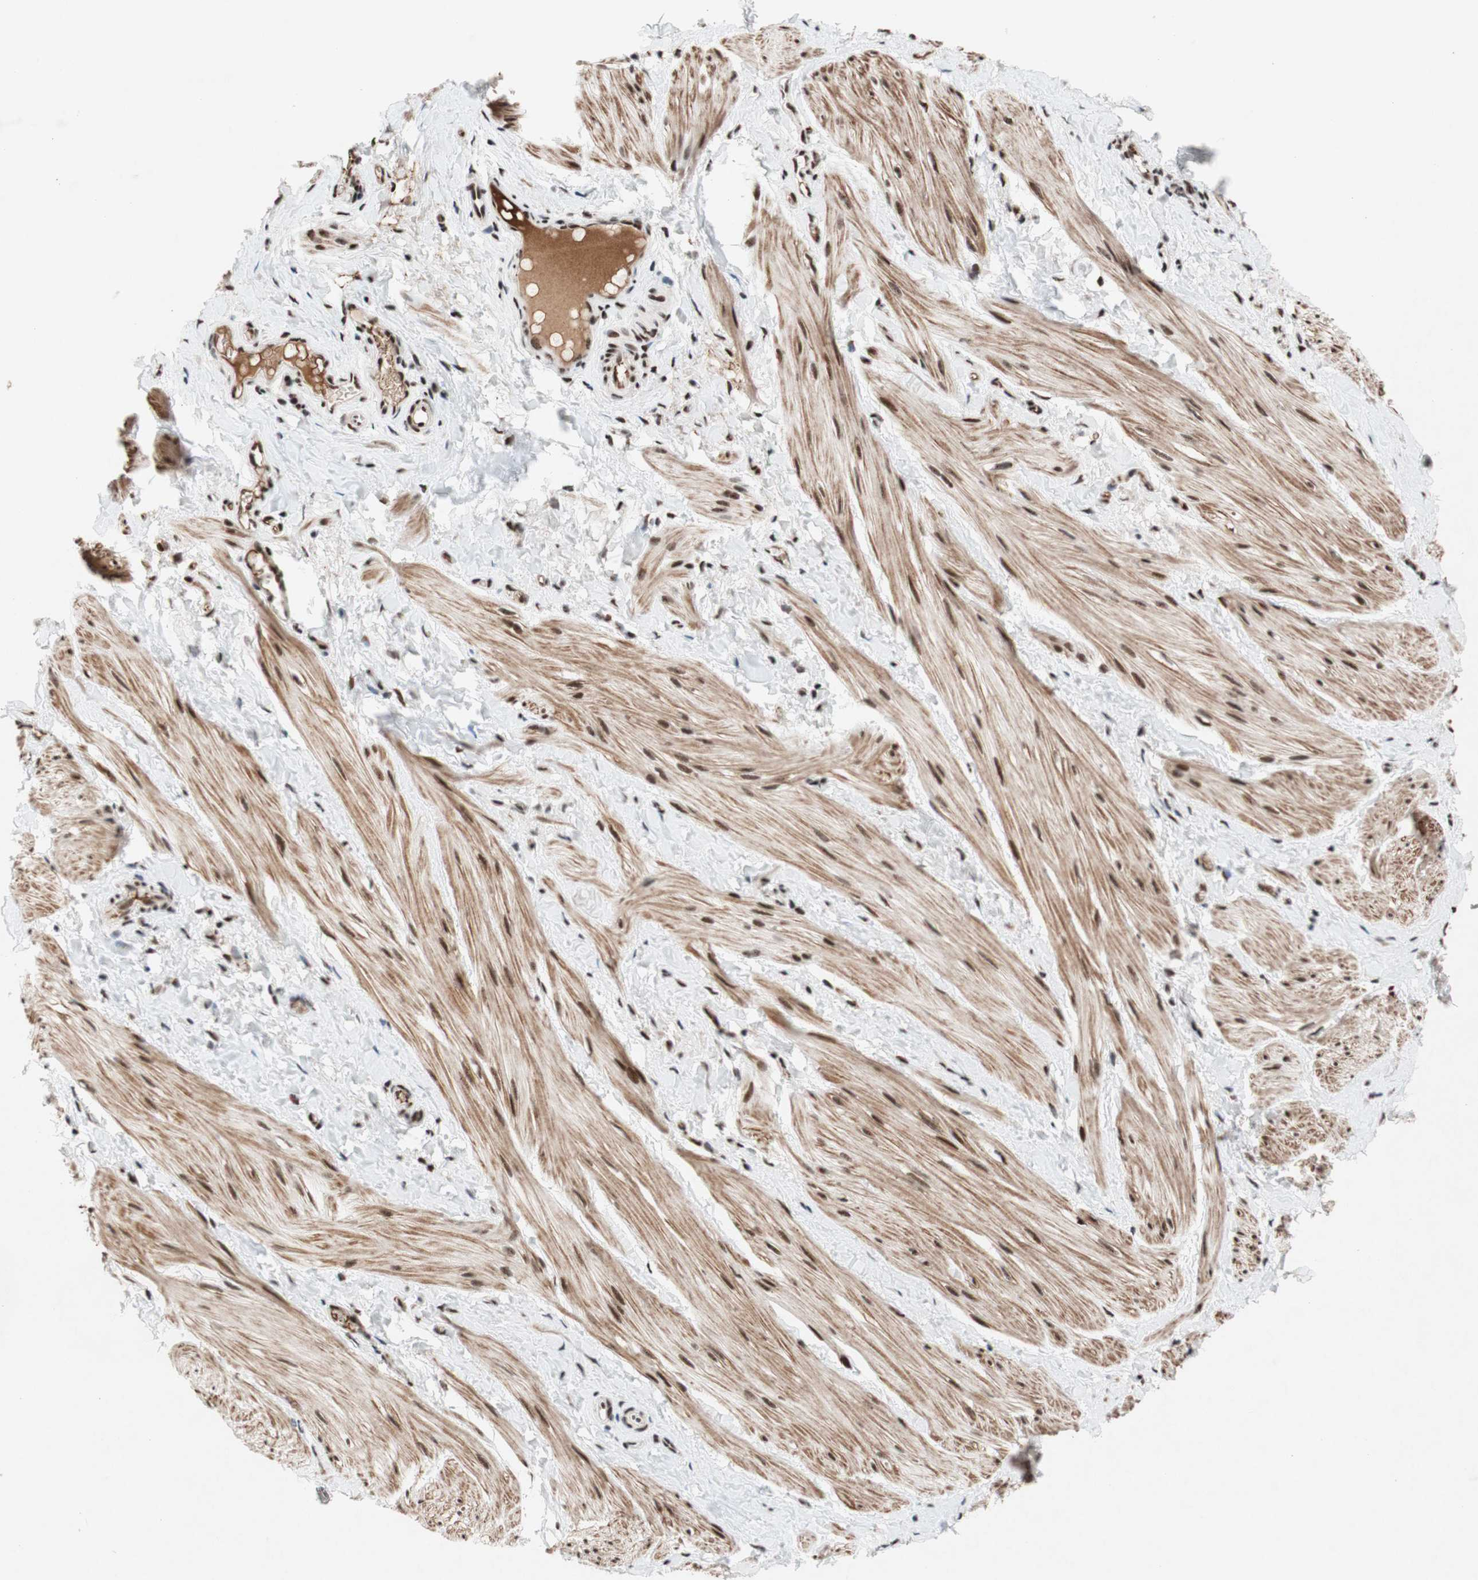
{"staining": {"intensity": "moderate", "quantity": ">75%", "location": "cytoplasmic/membranous,nuclear"}, "tissue": "smooth muscle", "cell_type": "Smooth muscle cells", "image_type": "normal", "snomed": [{"axis": "morphology", "description": "Normal tissue, NOS"}, {"axis": "topography", "description": "Smooth muscle"}], "caption": "Human smooth muscle stained for a protein (brown) displays moderate cytoplasmic/membranous,nuclear positive positivity in about >75% of smooth muscle cells.", "gene": "TLE1", "patient": {"sex": "male", "age": 16}}